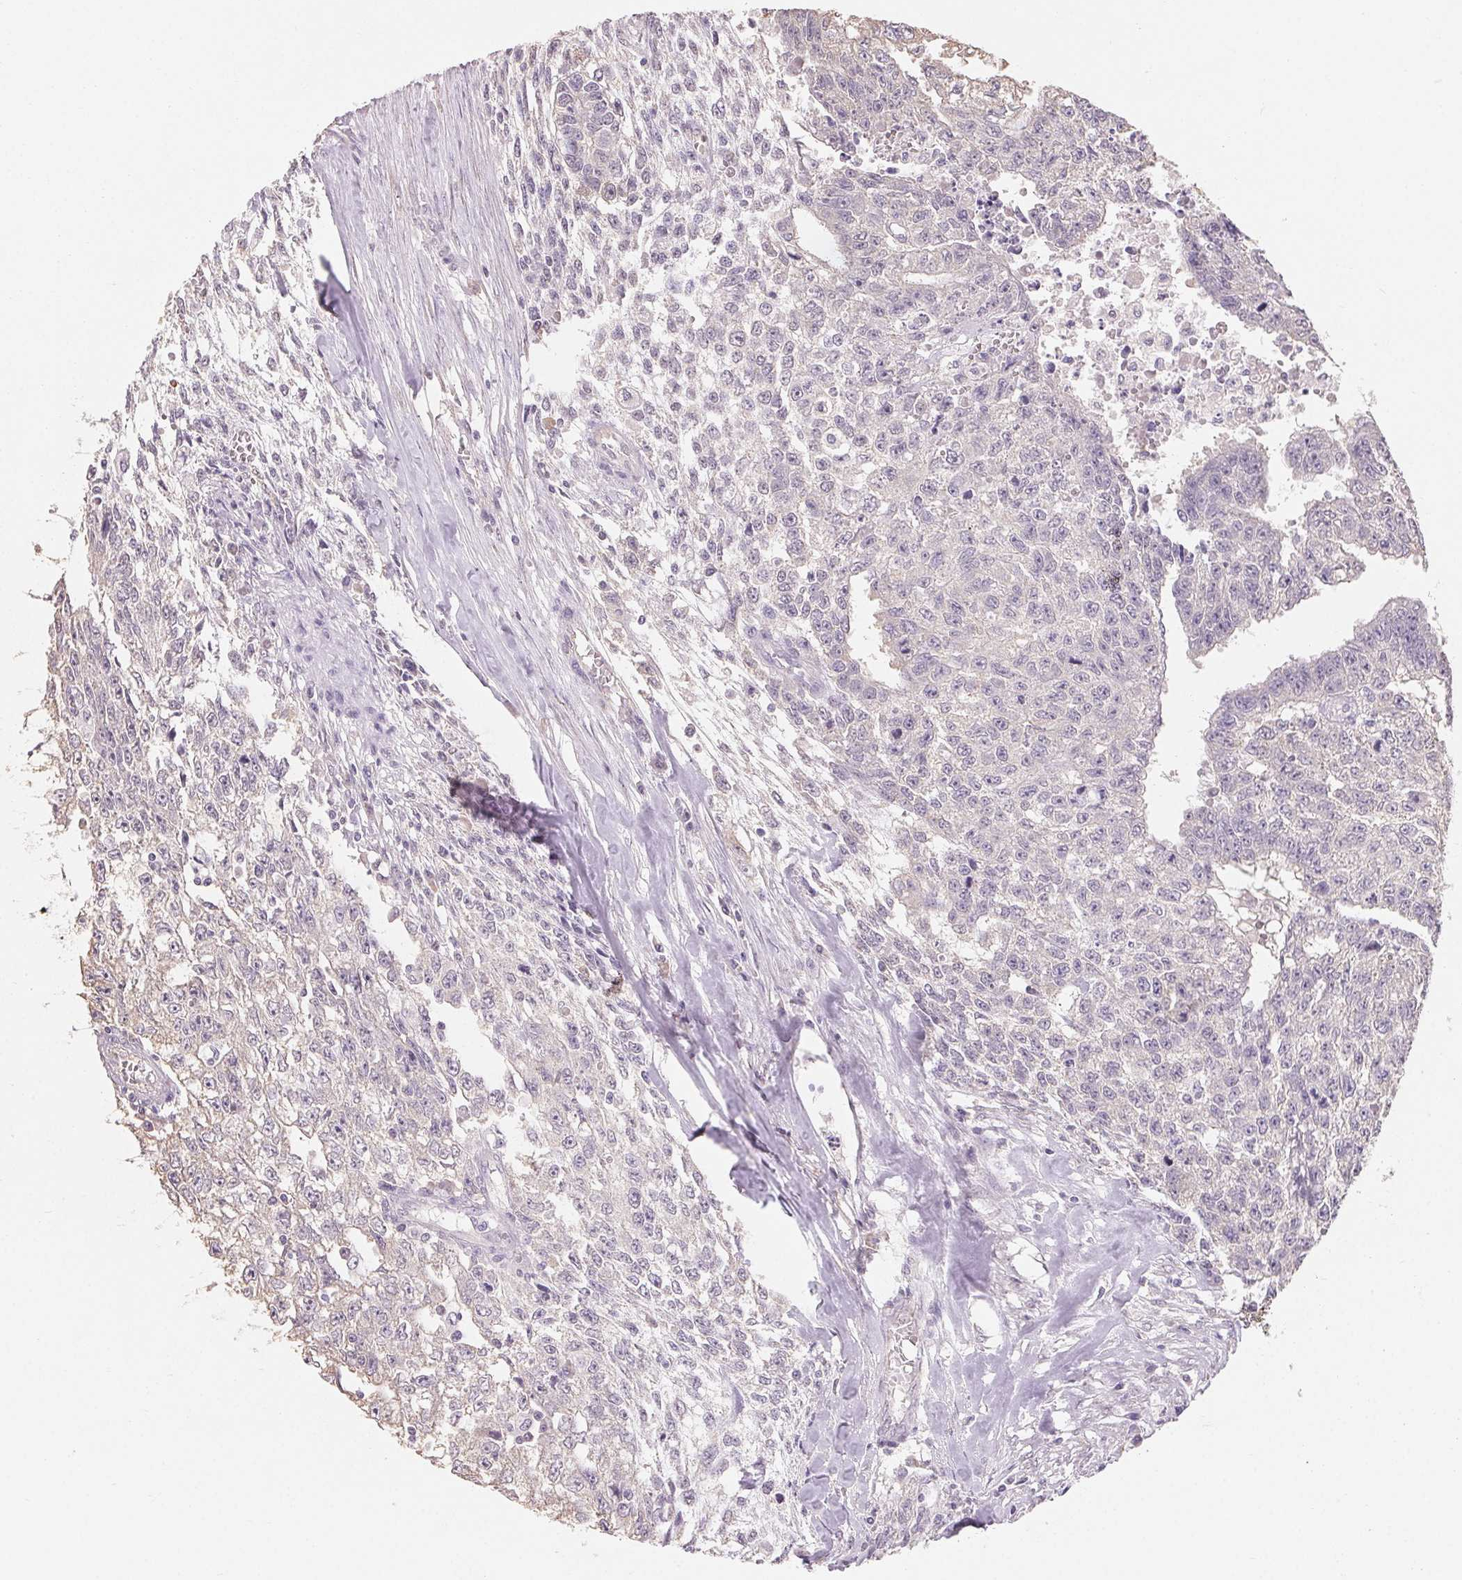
{"staining": {"intensity": "negative", "quantity": "none", "location": "none"}, "tissue": "testis cancer", "cell_type": "Tumor cells", "image_type": "cancer", "snomed": [{"axis": "morphology", "description": "Carcinoma, Embryonal, NOS"}, {"axis": "morphology", "description": "Teratoma, malignant, NOS"}, {"axis": "topography", "description": "Testis"}], "caption": "This is a photomicrograph of immunohistochemistry (IHC) staining of testis cancer (malignant teratoma), which shows no expression in tumor cells.", "gene": "MAP7D2", "patient": {"sex": "male", "age": 24}}